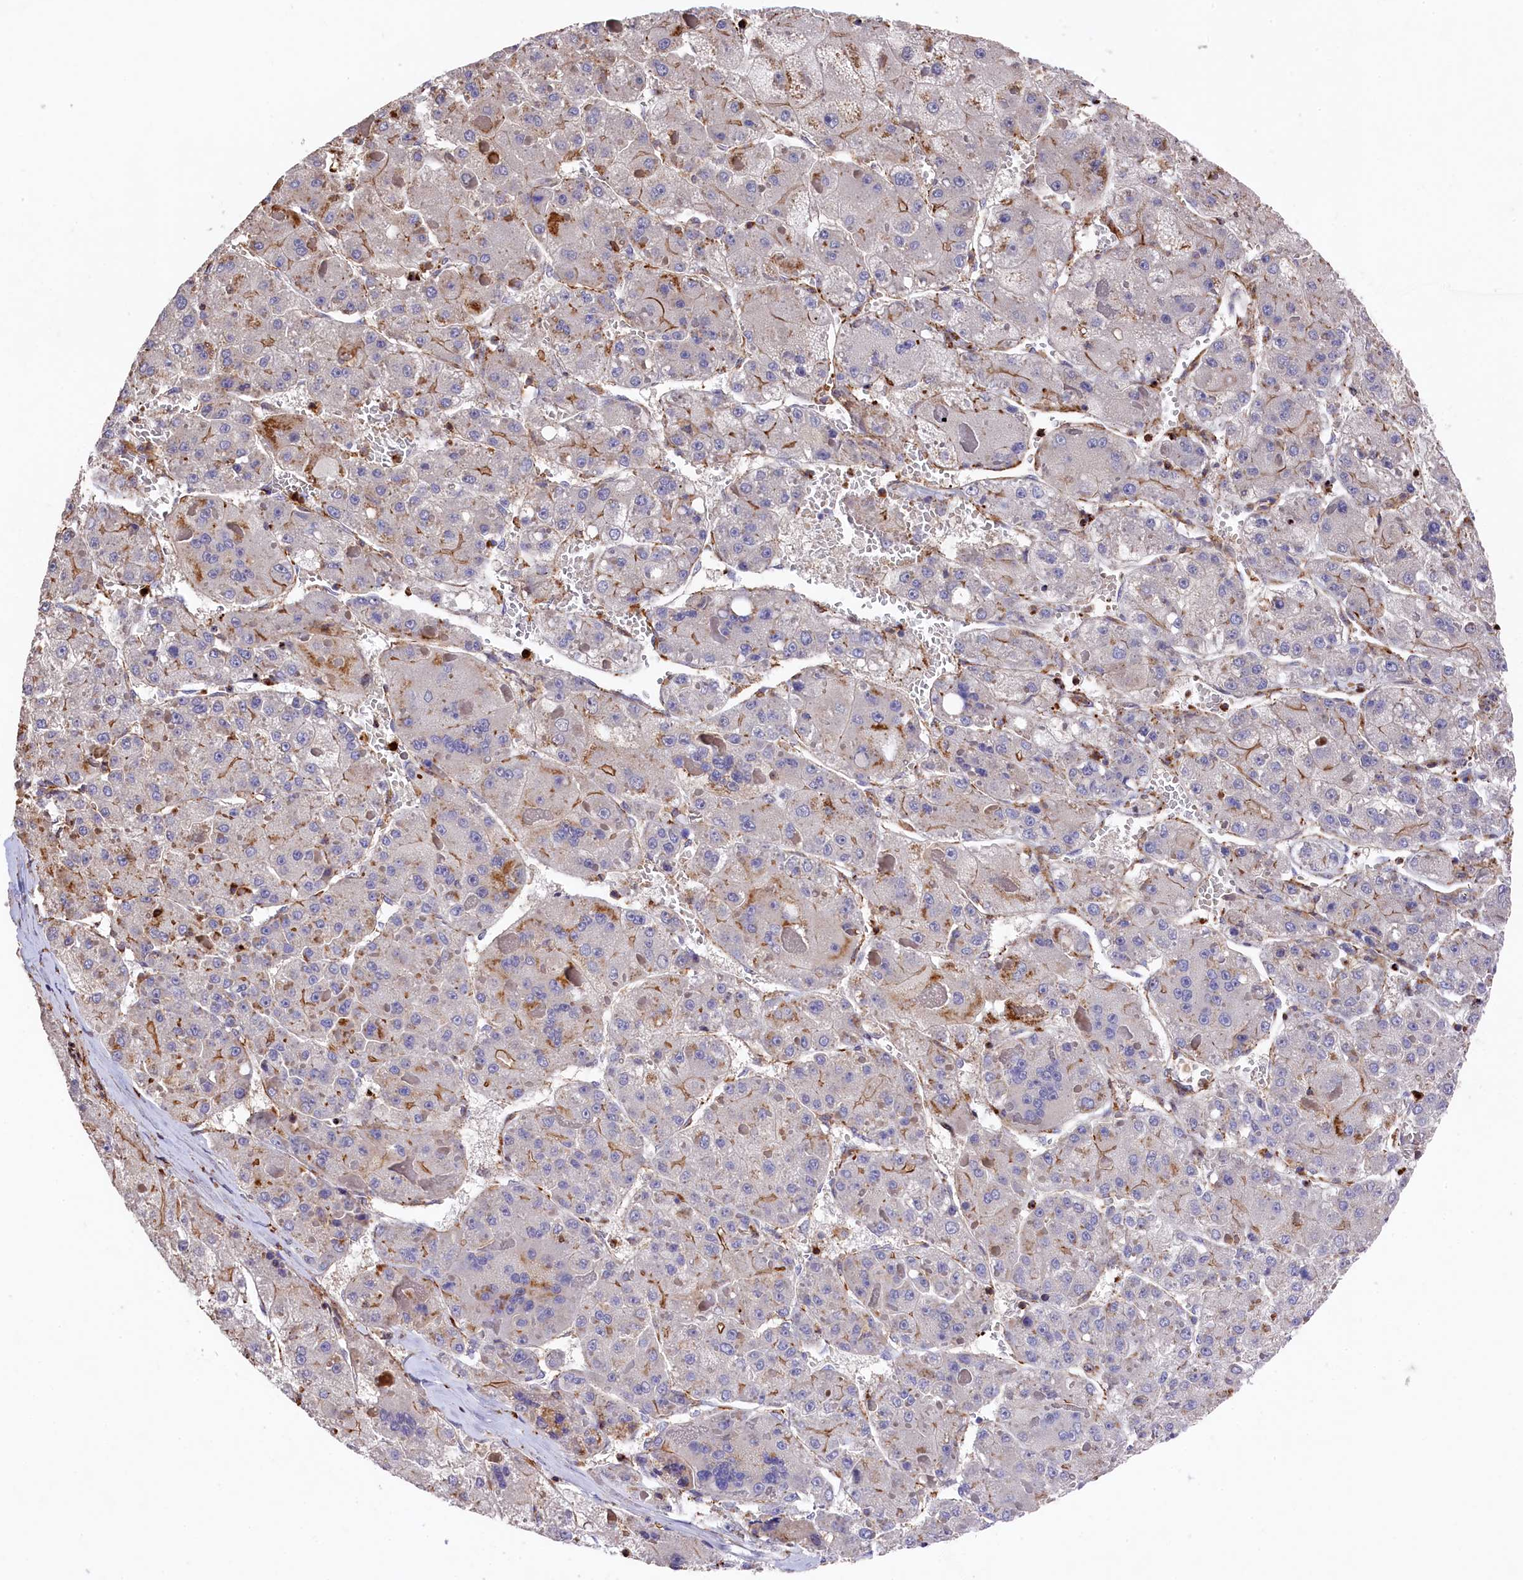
{"staining": {"intensity": "moderate", "quantity": "<25%", "location": "cytoplasmic/membranous"}, "tissue": "liver cancer", "cell_type": "Tumor cells", "image_type": "cancer", "snomed": [{"axis": "morphology", "description": "Carcinoma, Hepatocellular, NOS"}, {"axis": "topography", "description": "Liver"}], "caption": "Immunohistochemistry (IHC) of liver cancer (hepatocellular carcinoma) reveals low levels of moderate cytoplasmic/membranous positivity in about <25% of tumor cells.", "gene": "RAPSN", "patient": {"sex": "female", "age": 73}}